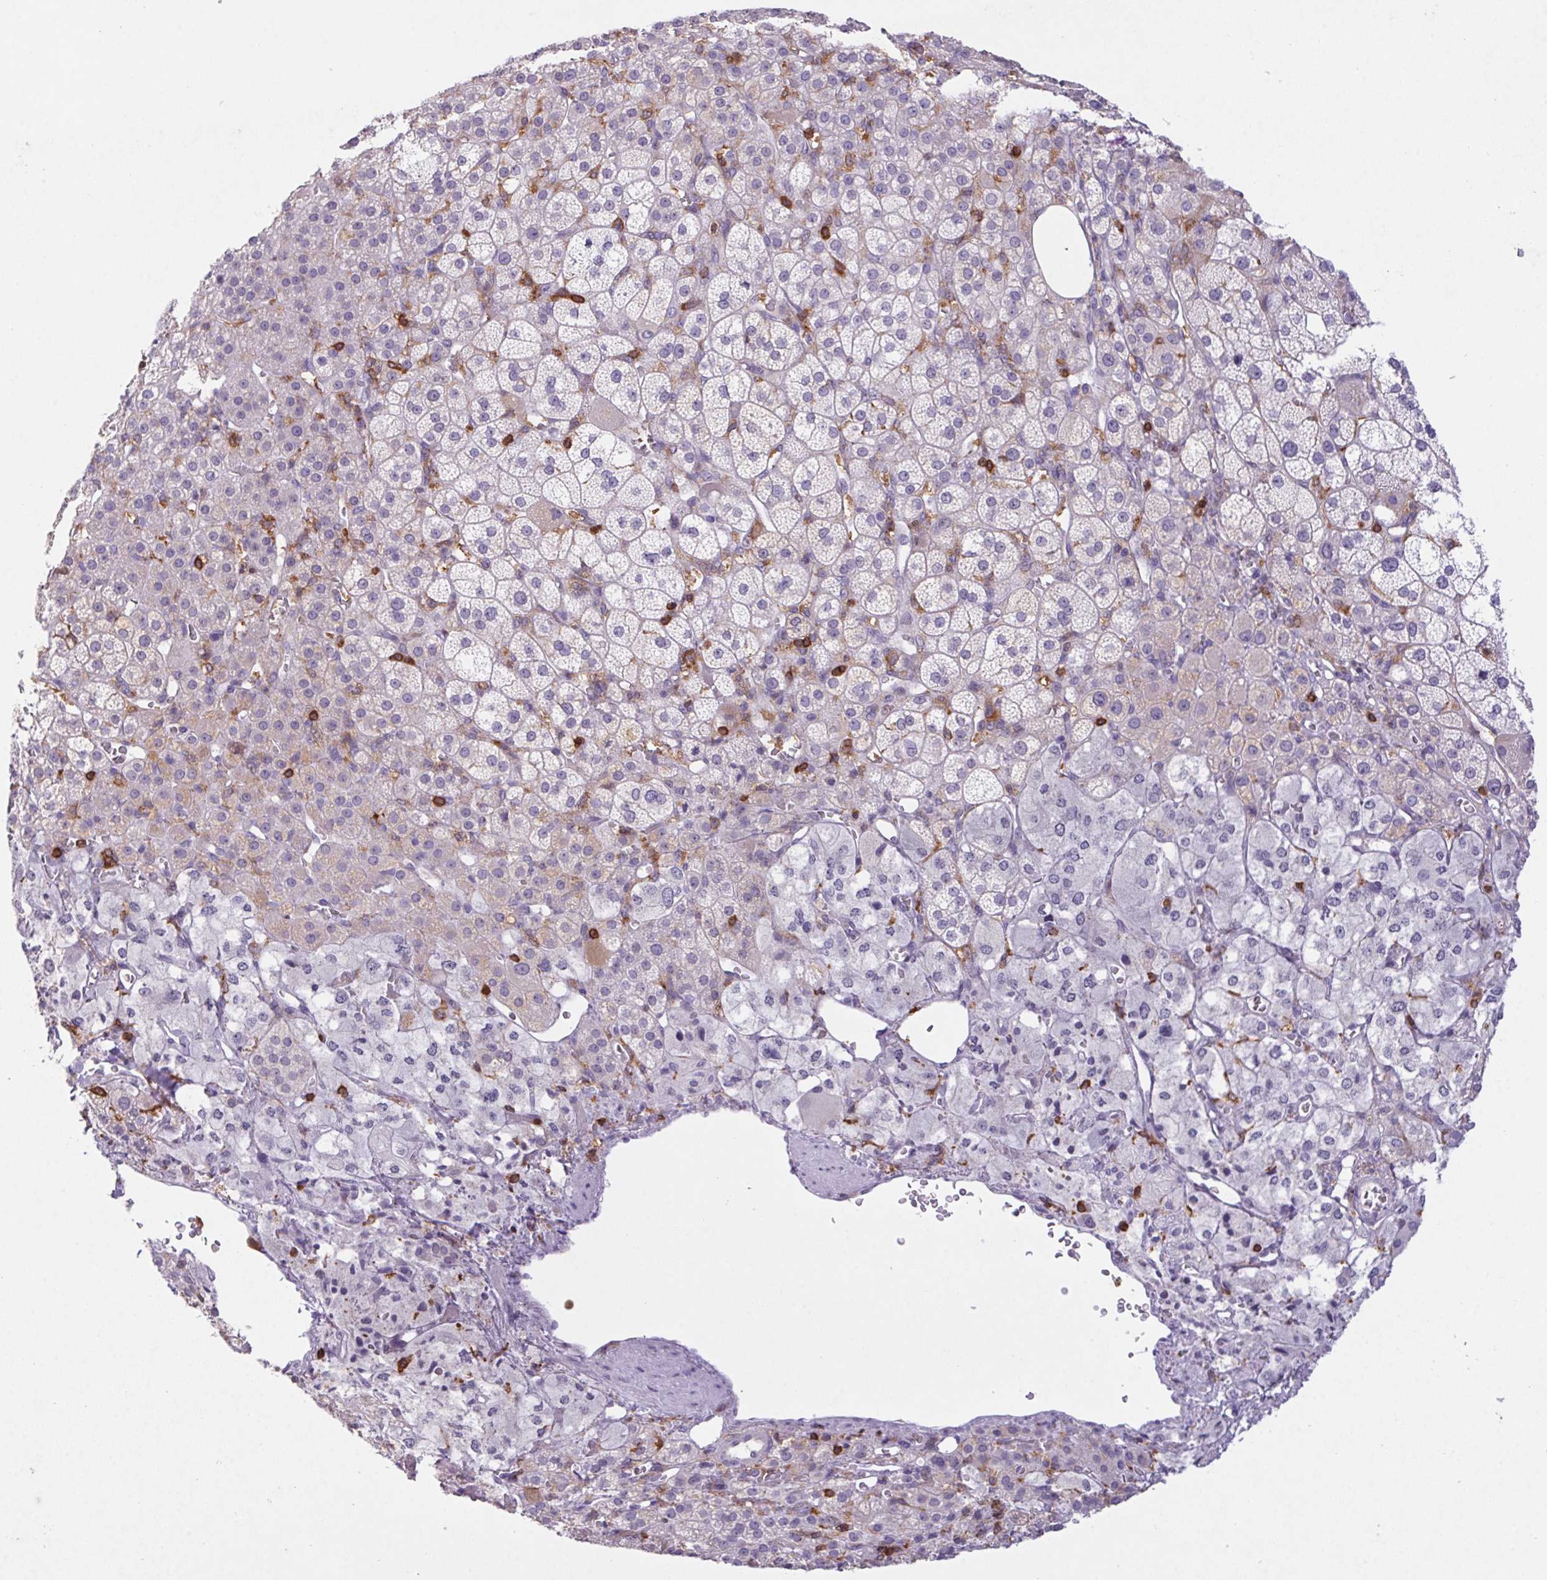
{"staining": {"intensity": "negative", "quantity": "none", "location": "none"}, "tissue": "adrenal gland", "cell_type": "Glandular cells", "image_type": "normal", "snomed": [{"axis": "morphology", "description": "Normal tissue, NOS"}, {"axis": "topography", "description": "Adrenal gland"}], "caption": "High power microscopy histopathology image of an immunohistochemistry image of benign adrenal gland, revealing no significant staining in glandular cells. Brightfield microscopy of IHC stained with DAB (brown) and hematoxylin (blue), captured at high magnification.", "gene": "APBB1IP", "patient": {"sex": "female", "age": 60}}